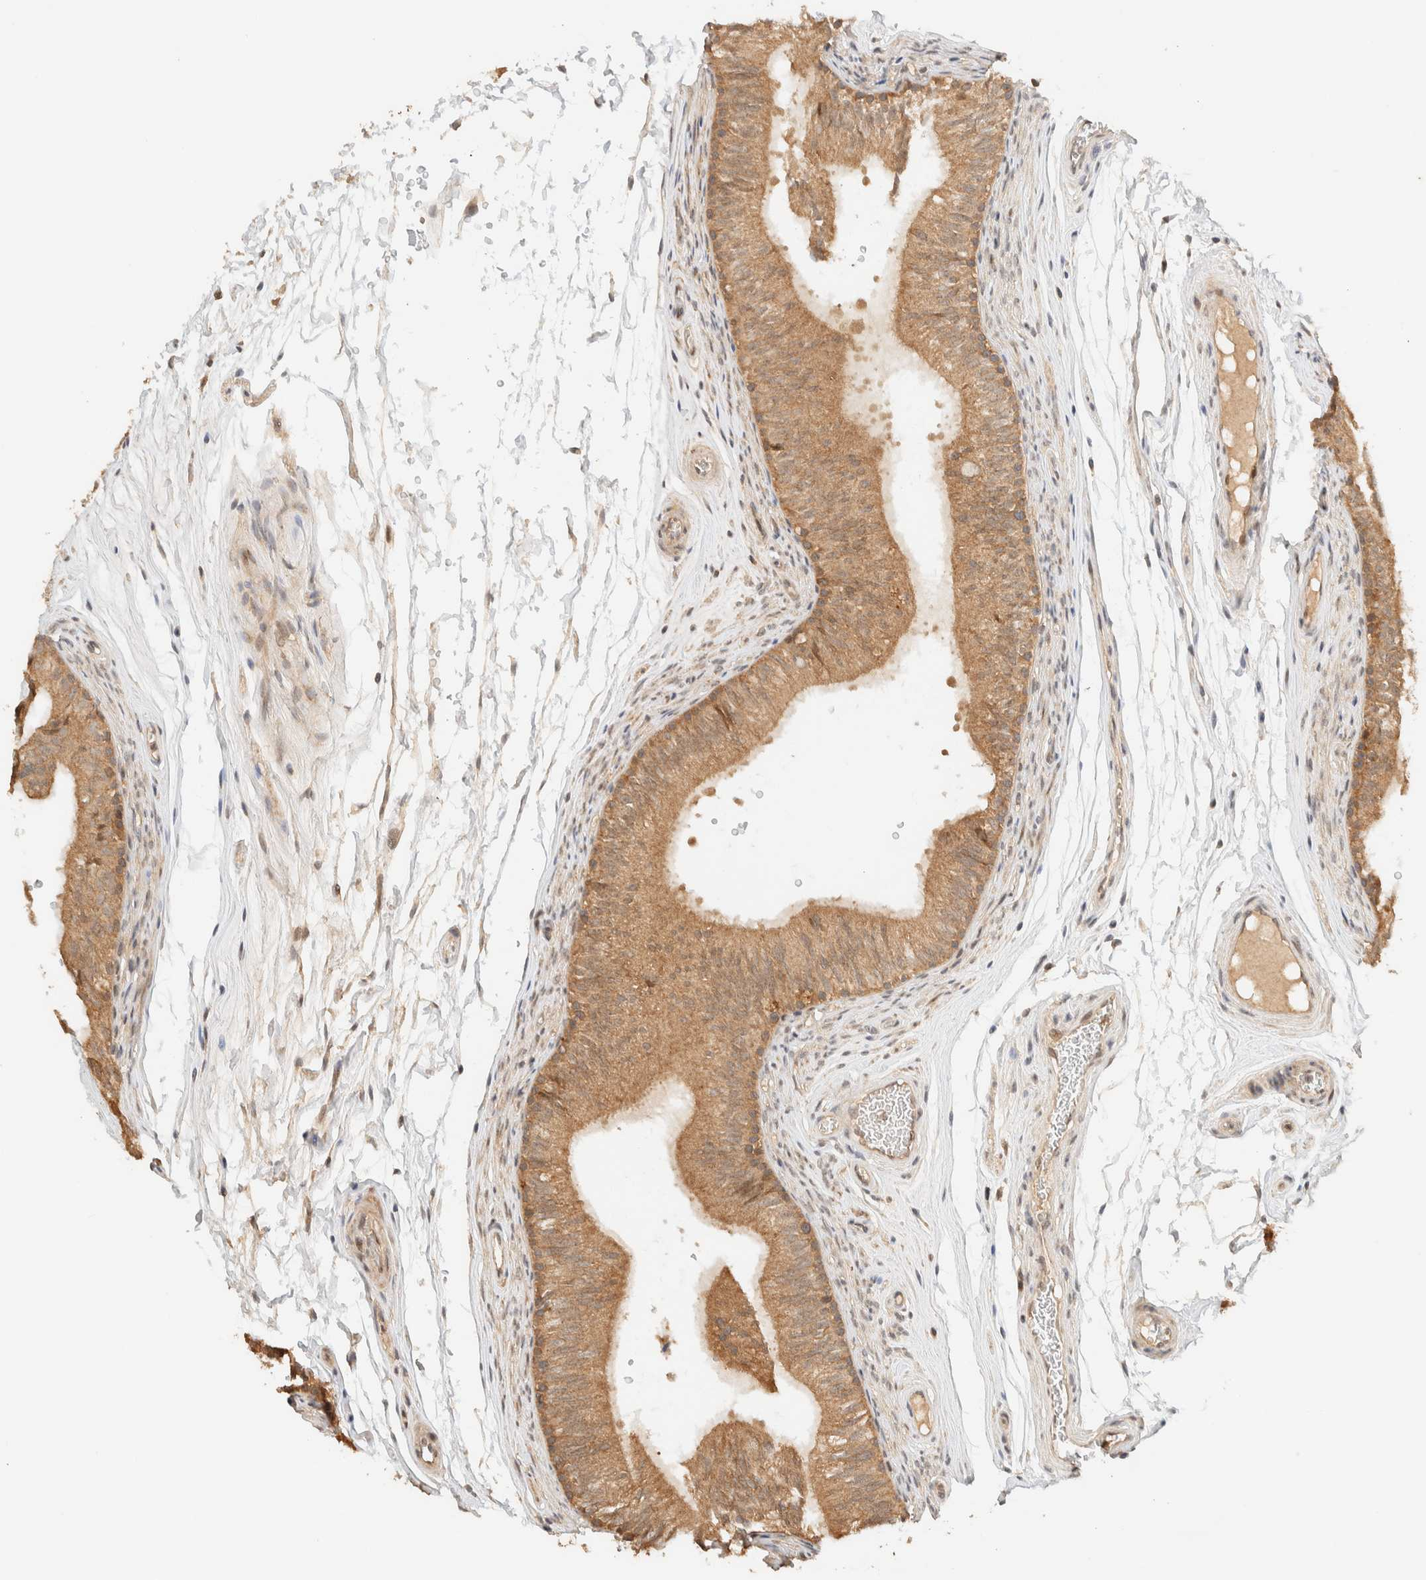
{"staining": {"intensity": "moderate", "quantity": ">75%", "location": "cytoplasmic/membranous"}, "tissue": "epididymis", "cell_type": "Glandular cells", "image_type": "normal", "snomed": [{"axis": "morphology", "description": "Normal tissue, NOS"}, {"axis": "topography", "description": "Epididymis"}], "caption": "DAB (3,3'-diaminobenzidine) immunohistochemical staining of unremarkable human epididymis exhibits moderate cytoplasmic/membranous protein staining in about >75% of glandular cells. The staining was performed using DAB, with brown indicating positive protein expression. Nuclei are stained blue with hematoxylin.", "gene": "ZBTB34", "patient": {"sex": "male", "age": 36}}